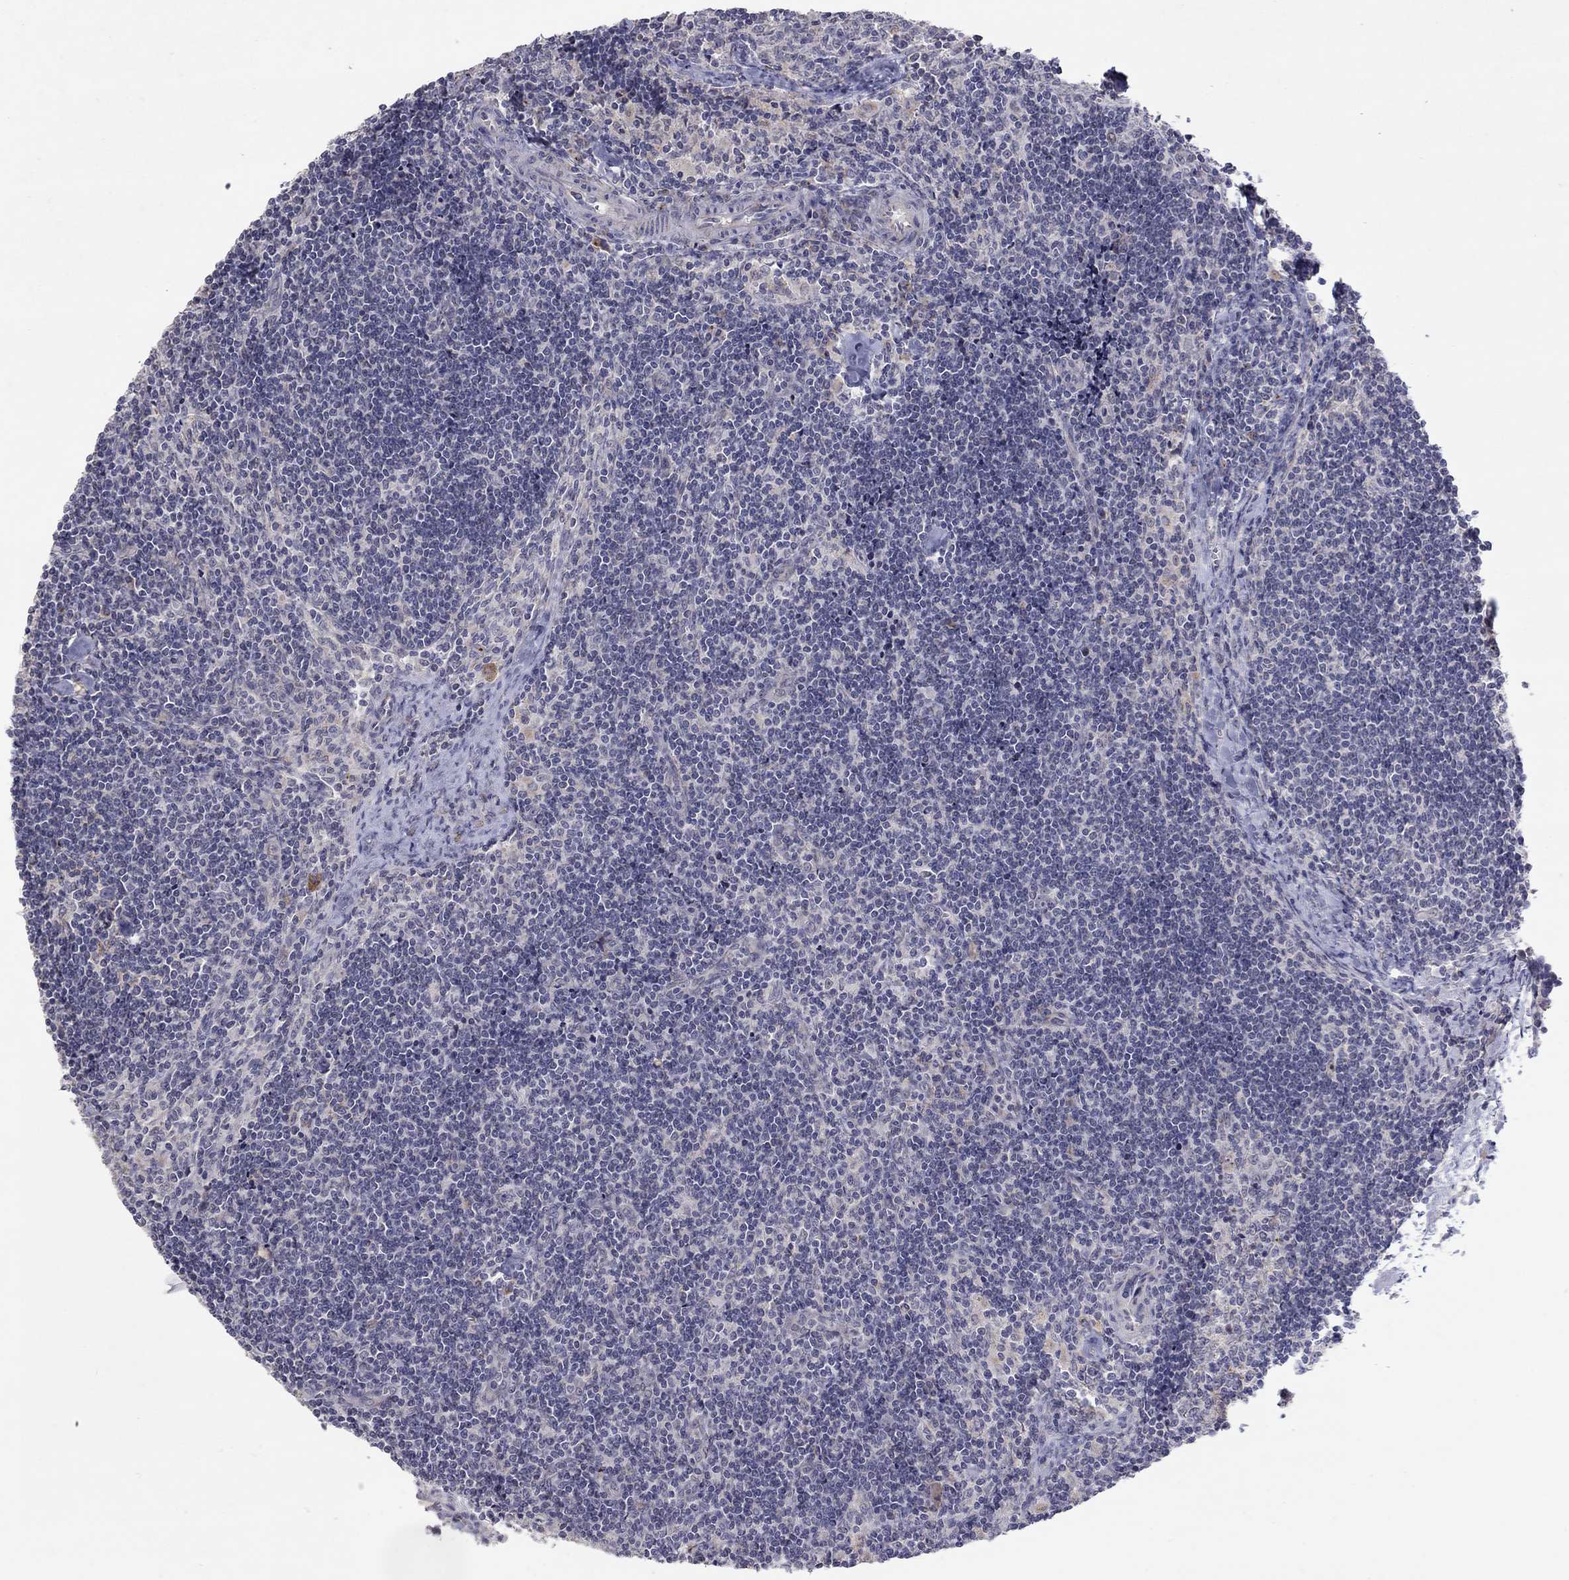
{"staining": {"intensity": "moderate", "quantity": "<25%", "location": "cytoplasmic/membranous"}, "tissue": "lymph node", "cell_type": "Germinal center cells", "image_type": "normal", "snomed": [{"axis": "morphology", "description": "Normal tissue, NOS"}, {"axis": "topography", "description": "Lymph node"}], "caption": "Brown immunohistochemical staining in unremarkable lymph node demonstrates moderate cytoplasmic/membranous positivity in about <25% of germinal center cells. (DAB (3,3'-diaminobenzidine) = brown stain, brightfield microscopy at high magnification).", "gene": "CRACDL", "patient": {"sex": "female", "age": 51}}